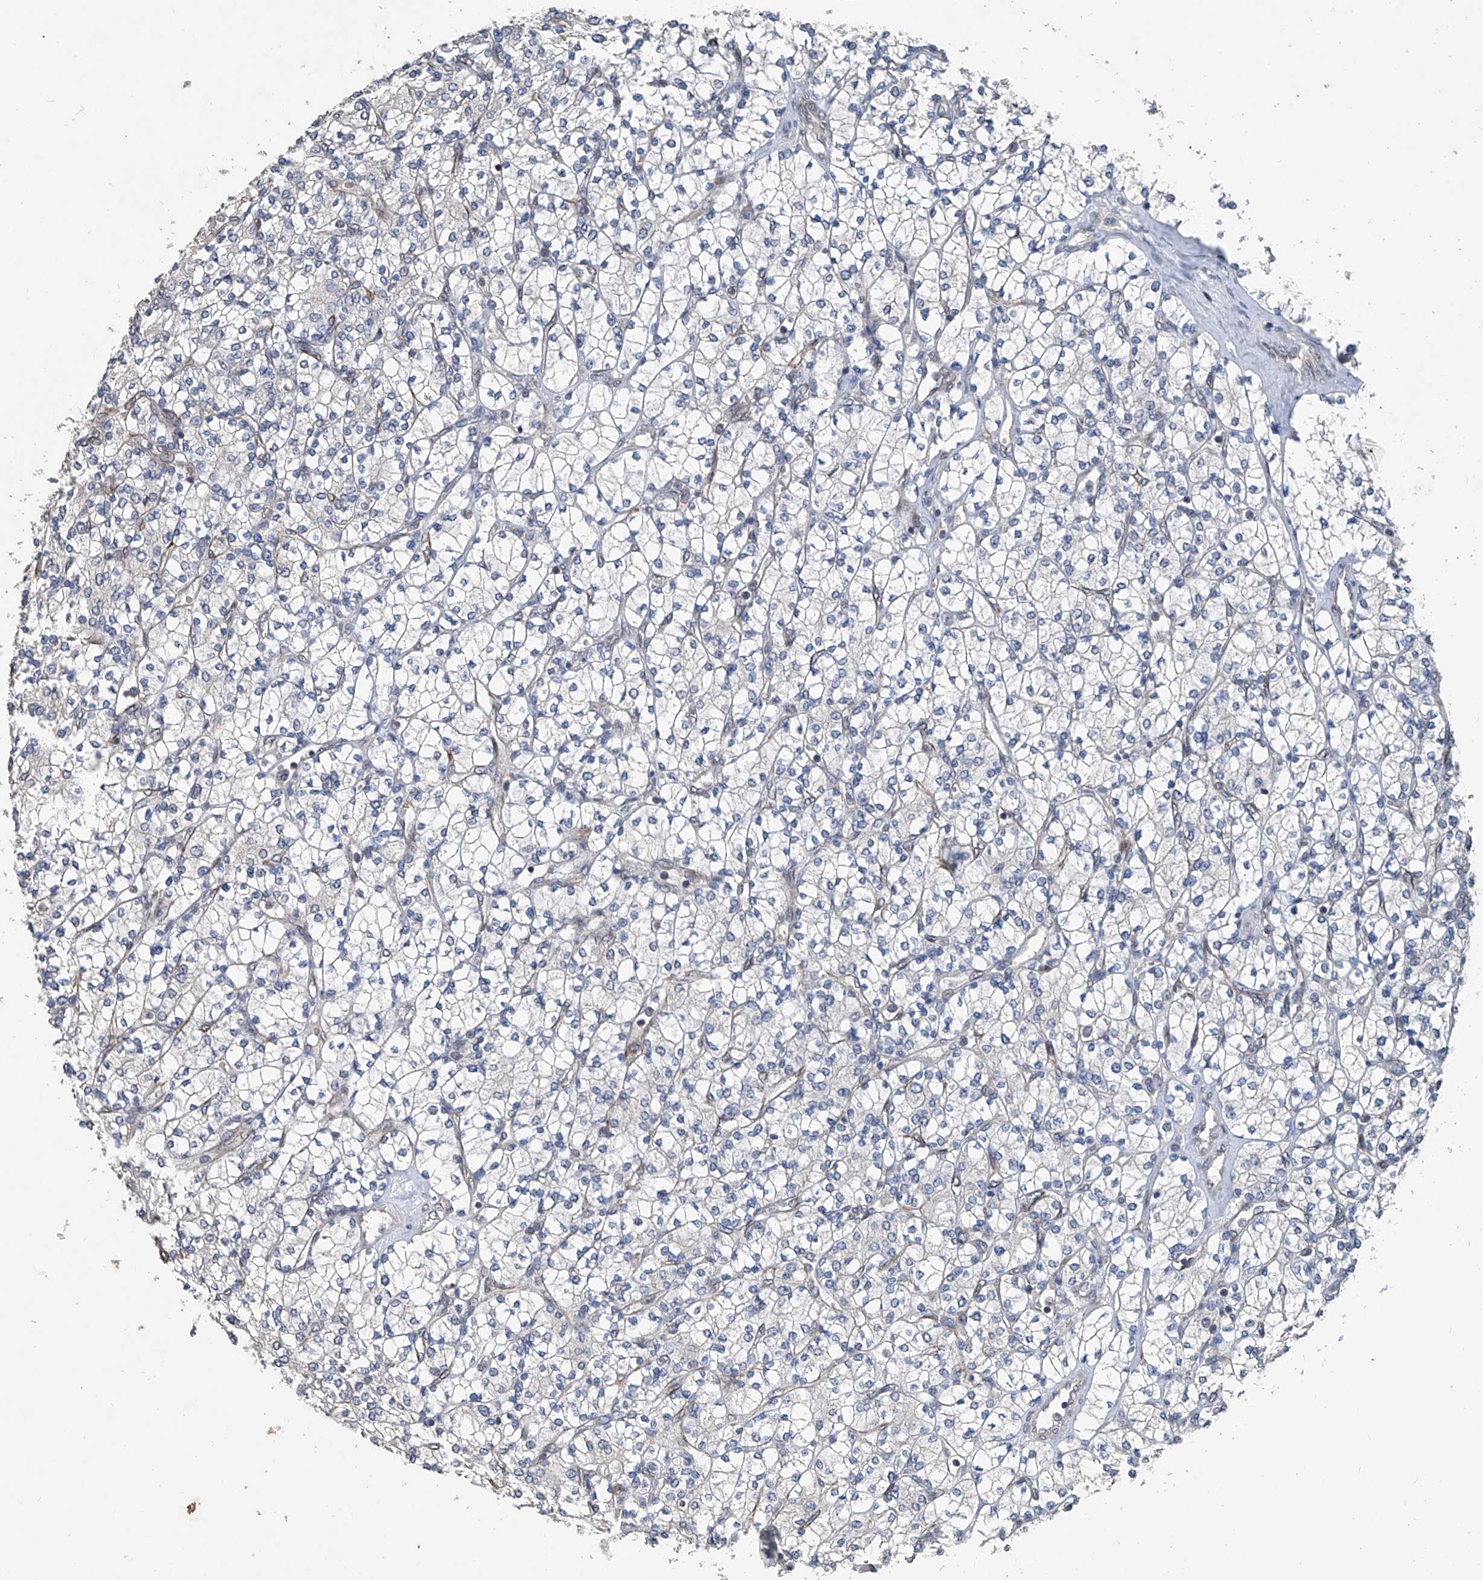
{"staining": {"intensity": "negative", "quantity": "none", "location": "none"}, "tissue": "renal cancer", "cell_type": "Tumor cells", "image_type": "cancer", "snomed": [{"axis": "morphology", "description": "Adenocarcinoma, NOS"}, {"axis": "topography", "description": "Kidney"}], "caption": "An image of renal cancer stained for a protein shows no brown staining in tumor cells. The staining was performed using DAB to visualize the protein expression in brown, while the nuclei were stained in blue with hematoxylin (Magnification: 20x).", "gene": "BCKDHB", "patient": {"sex": "male", "age": 77}}